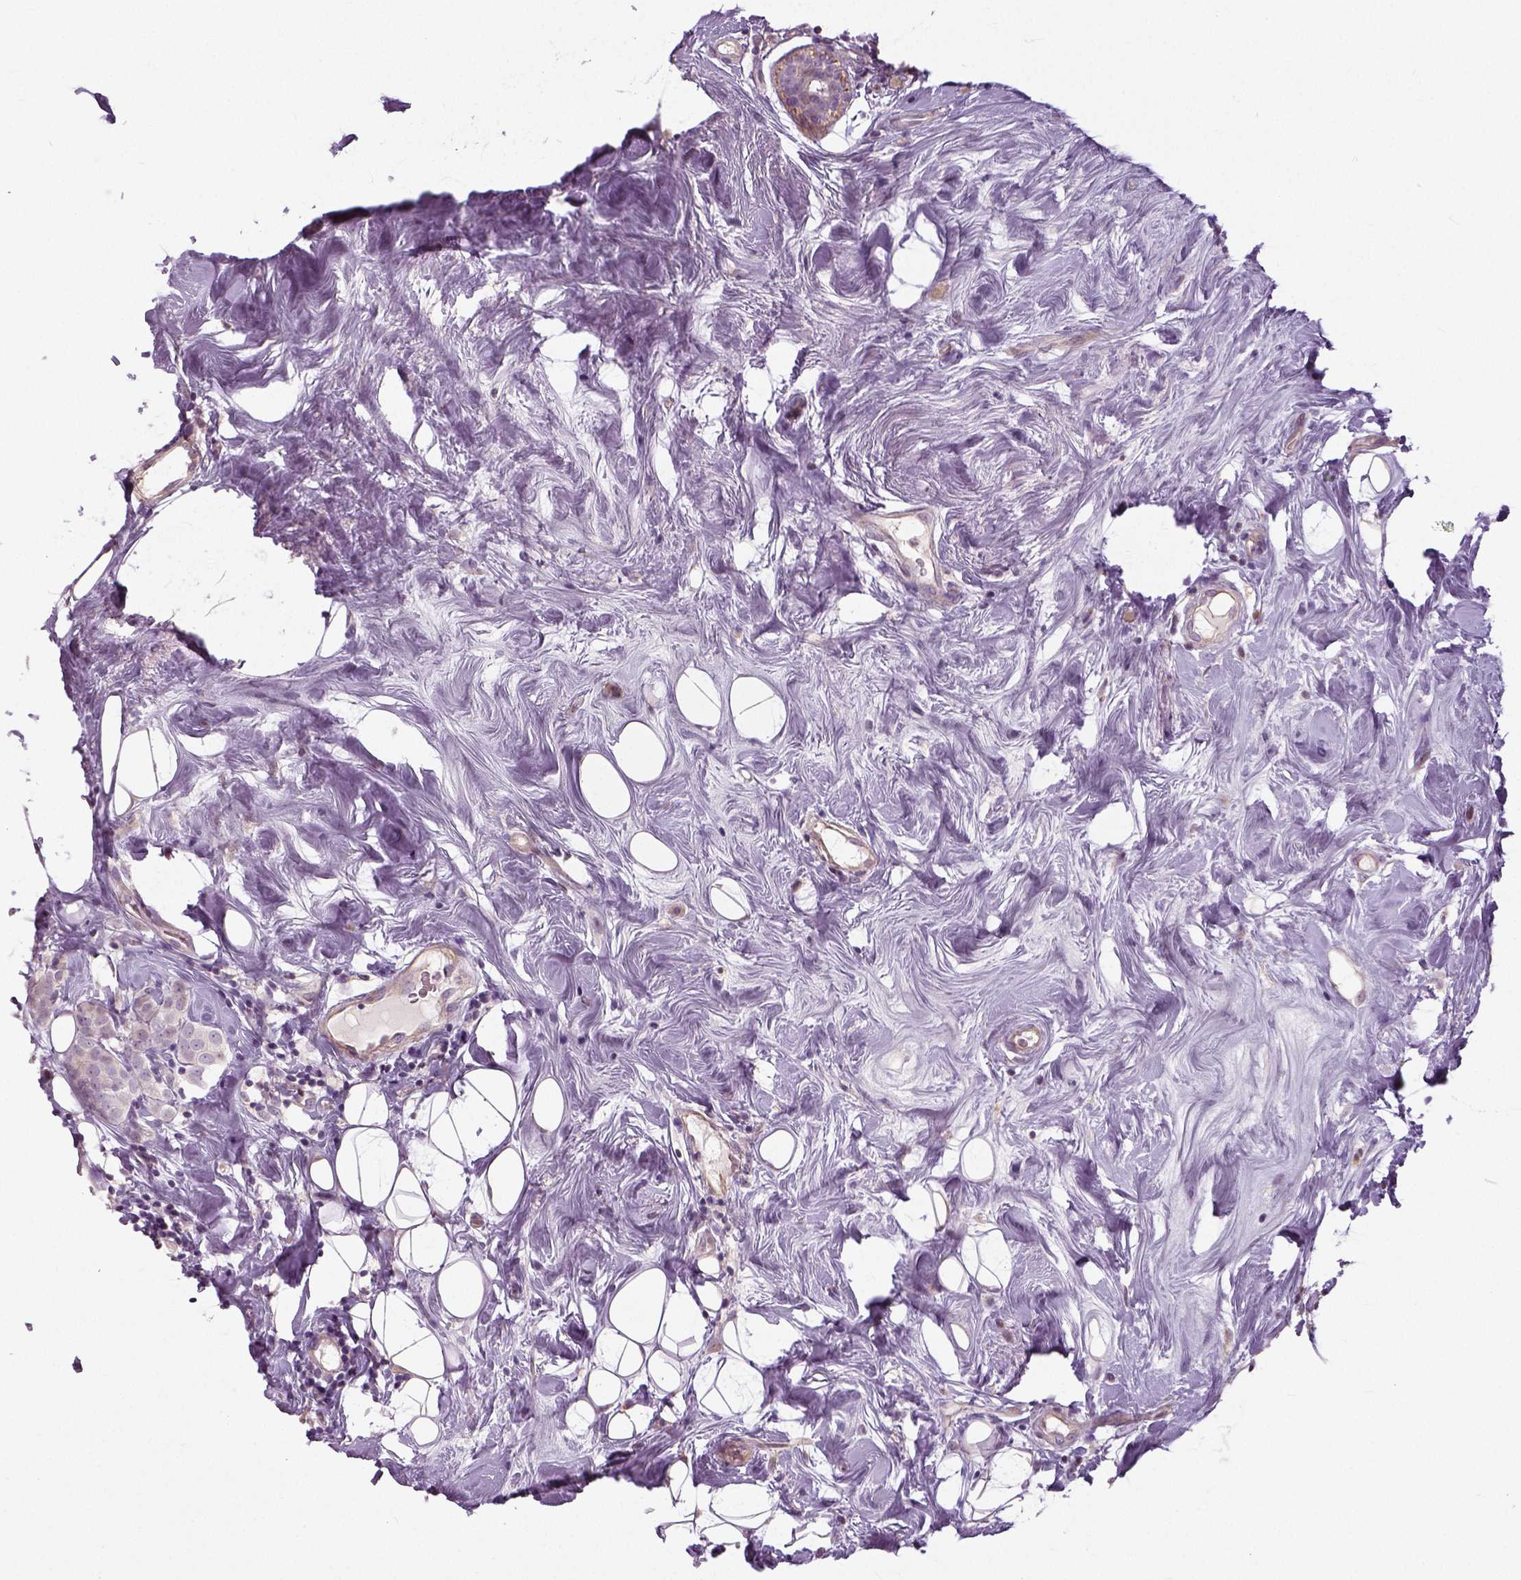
{"staining": {"intensity": "negative", "quantity": "none", "location": "none"}, "tissue": "breast cancer", "cell_type": "Tumor cells", "image_type": "cancer", "snomed": [{"axis": "morphology", "description": "Lobular carcinoma"}, {"axis": "topography", "description": "Breast"}], "caption": "Tumor cells show no significant protein staining in breast cancer (lobular carcinoma).", "gene": "NECAB1", "patient": {"sex": "female", "age": 49}}